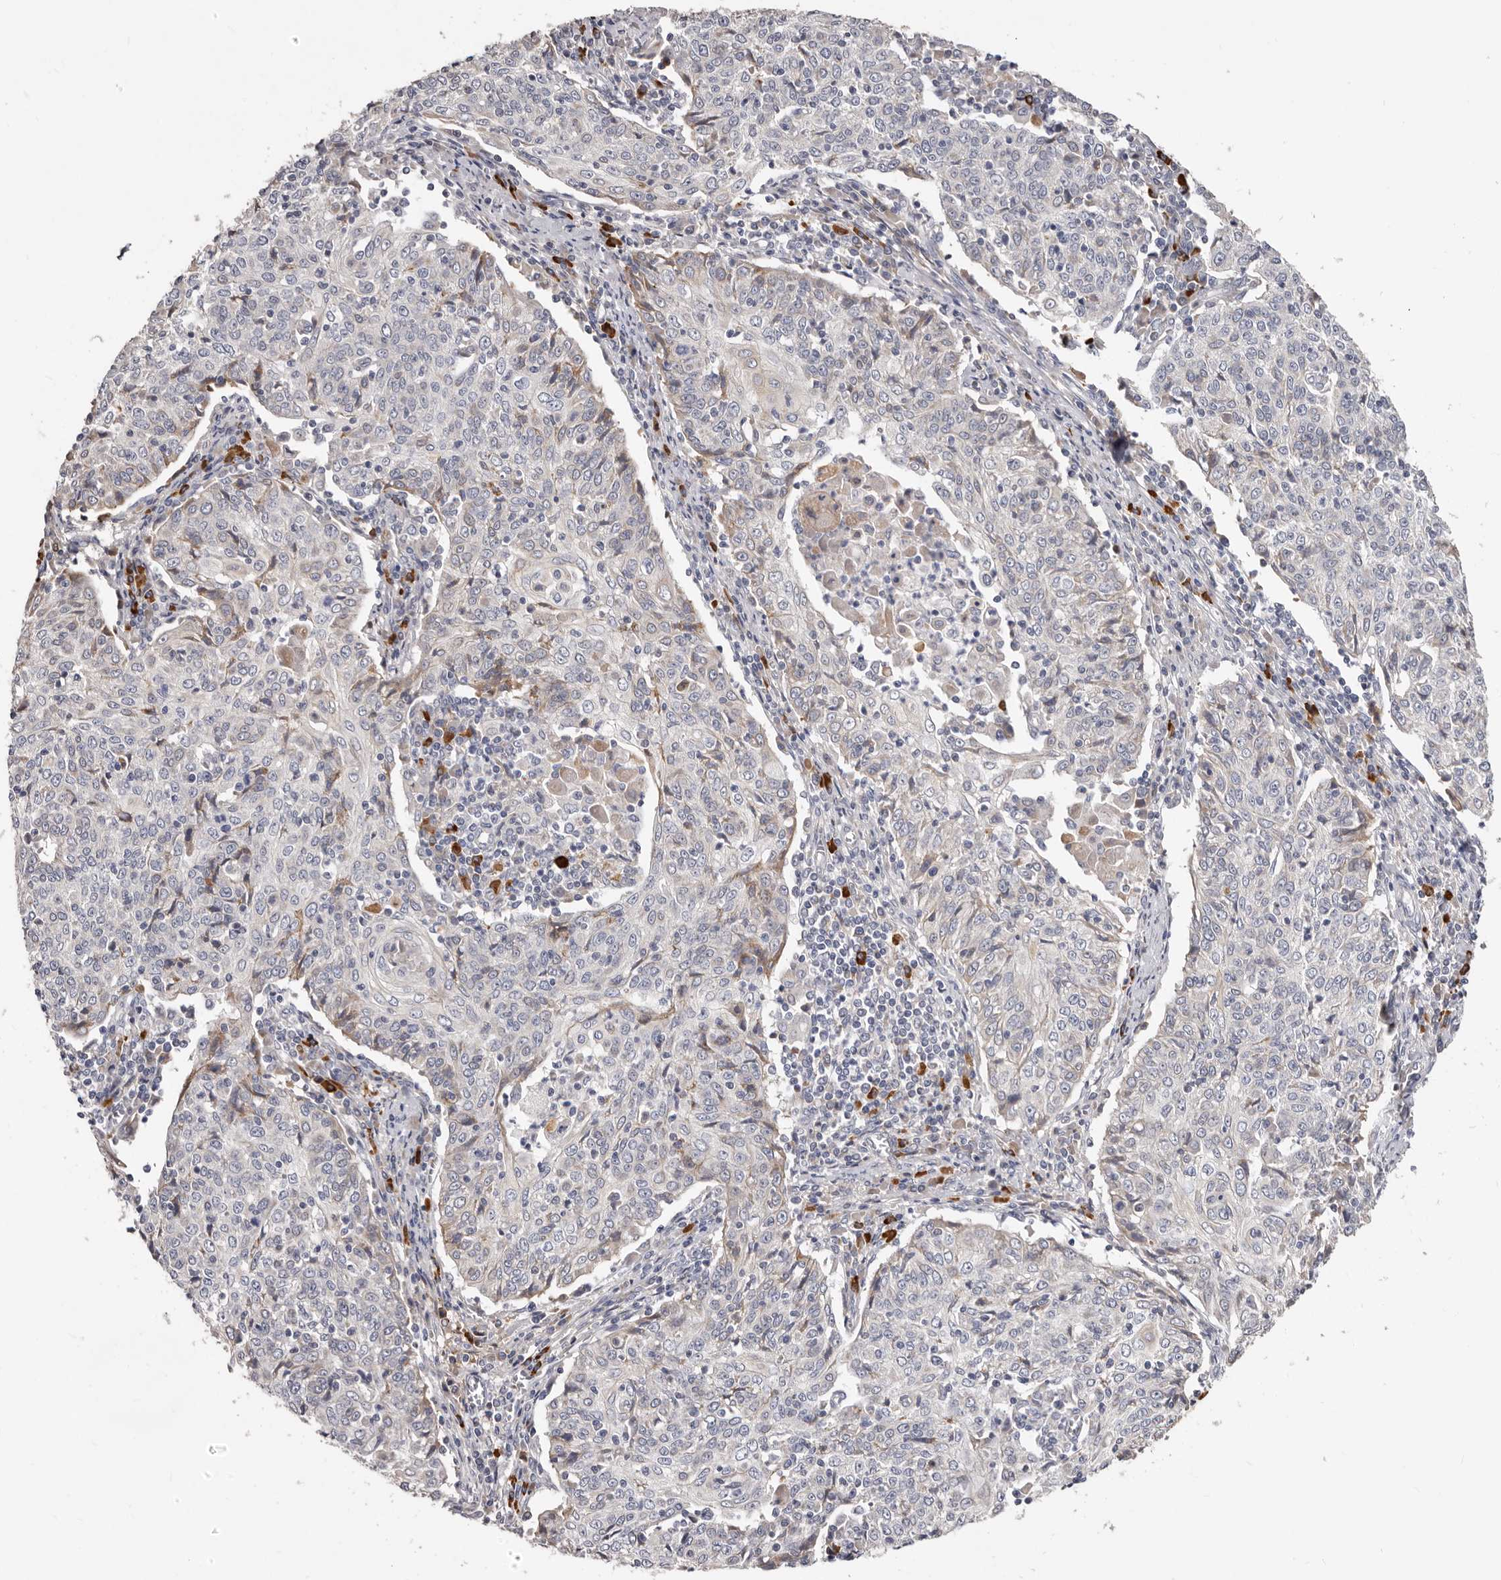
{"staining": {"intensity": "negative", "quantity": "none", "location": "none"}, "tissue": "cervical cancer", "cell_type": "Tumor cells", "image_type": "cancer", "snomed": [{"axis": "morphology", "description": "Squamous cell carcinoma, NOS"}, {"axis": "topography", "description": "Cervix"}], "caption": "An IHC histopathology image of cervical squamous cell carcinoma is shown. There is no staining in tumor cells of cervical squamous cell carcinoma.", "gene": "SPTA1", "patient": {"sex": "female", "age": 48}}